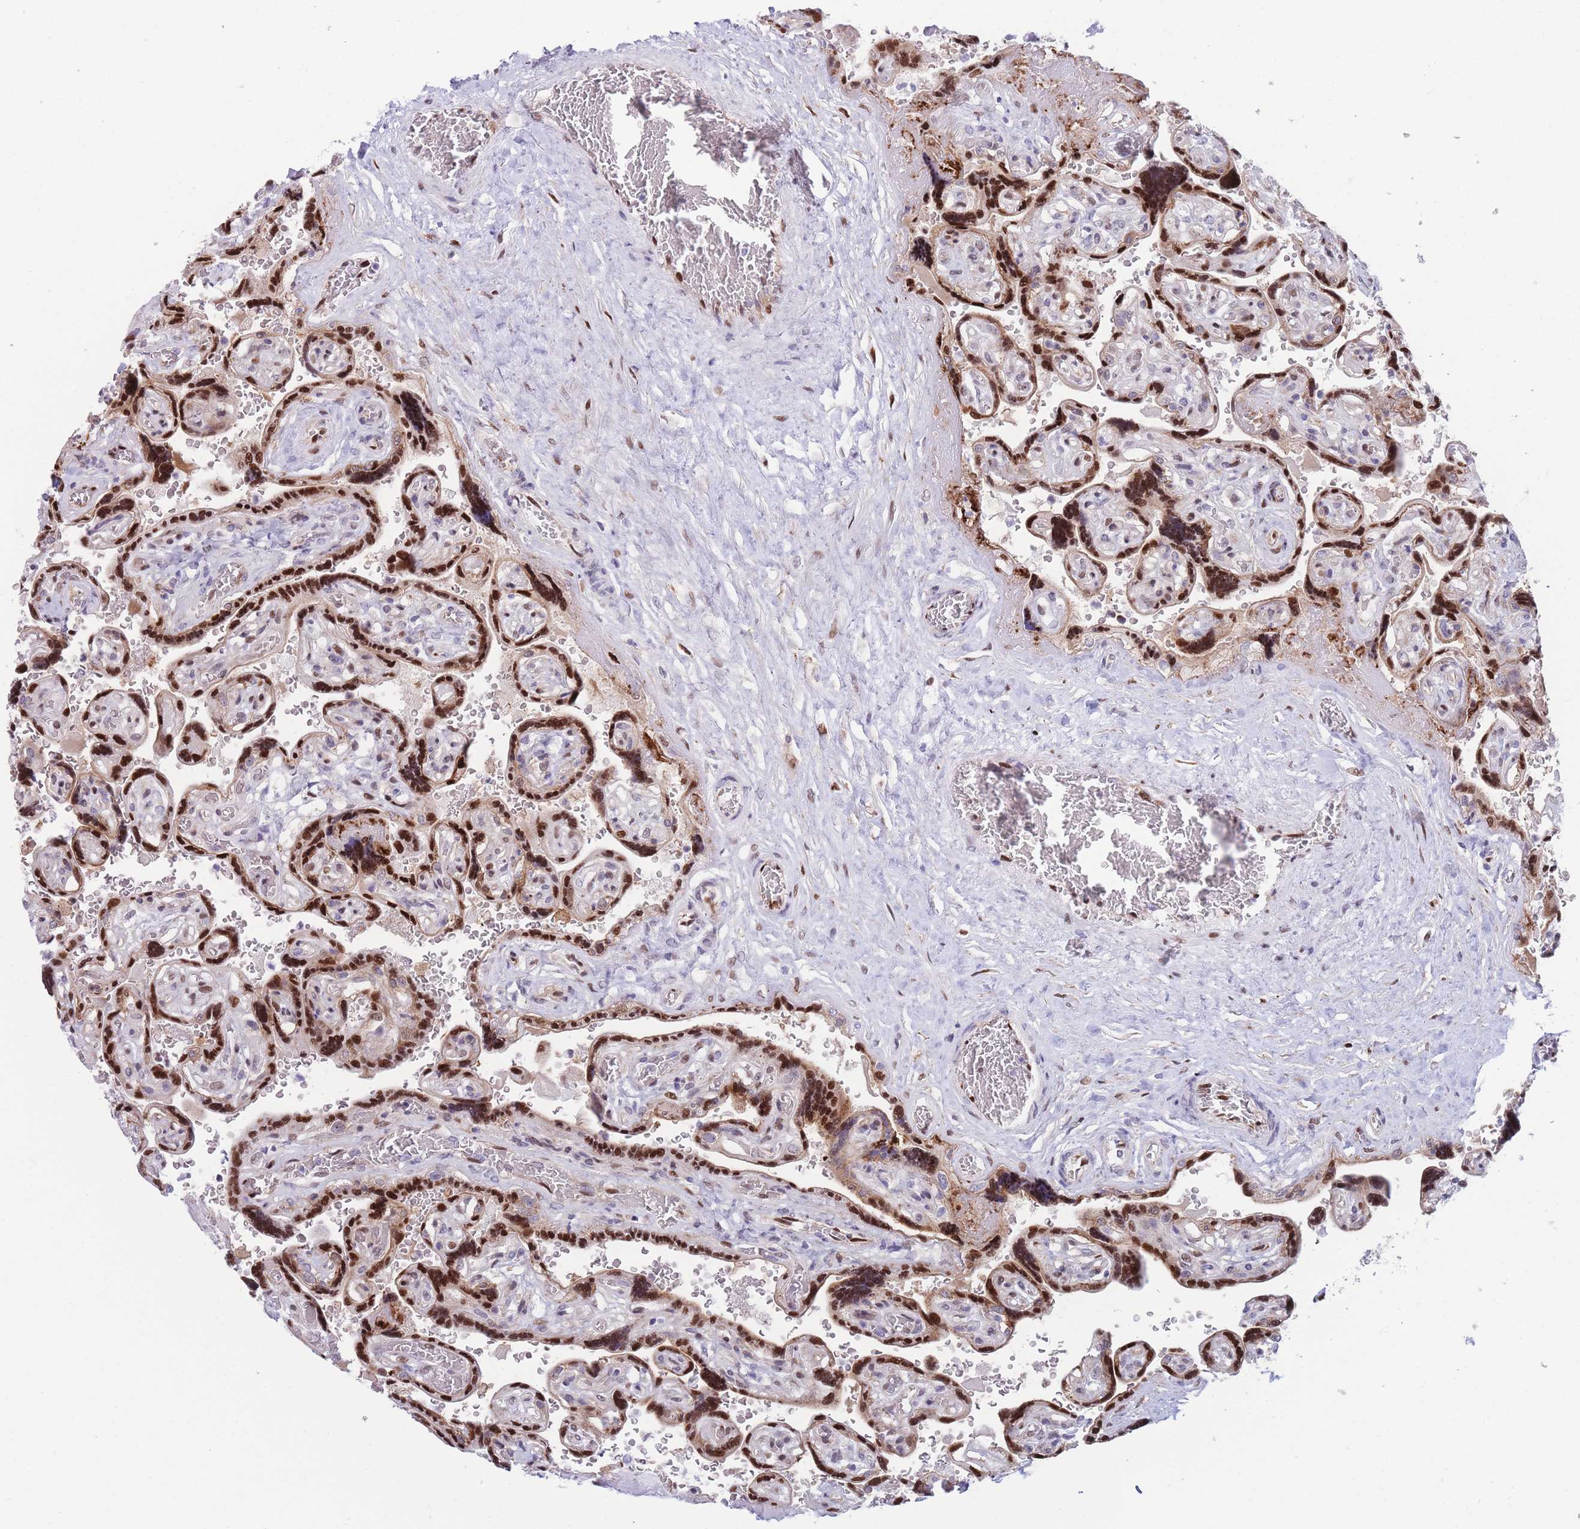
{"staining": {"intensity": "strong", "quantity": "25%-75%", "location": "nuclear"}, "tissue": "placenta", "cell_type": "Decidual cells", "image_type": "normal", "snomed": [{"axis": "morphology", "description": "Normal tissue, NOS"}, {"axis": "topography", "description": "Placenta"}], "caption": "Immunohistochemical staining of benign human placenta demonstrates high levels of strong nuclear expression in about 25%-75% of decidual cells.", "gene": "DNAJC3", "patient": {"sex": "female", "age": 32}}